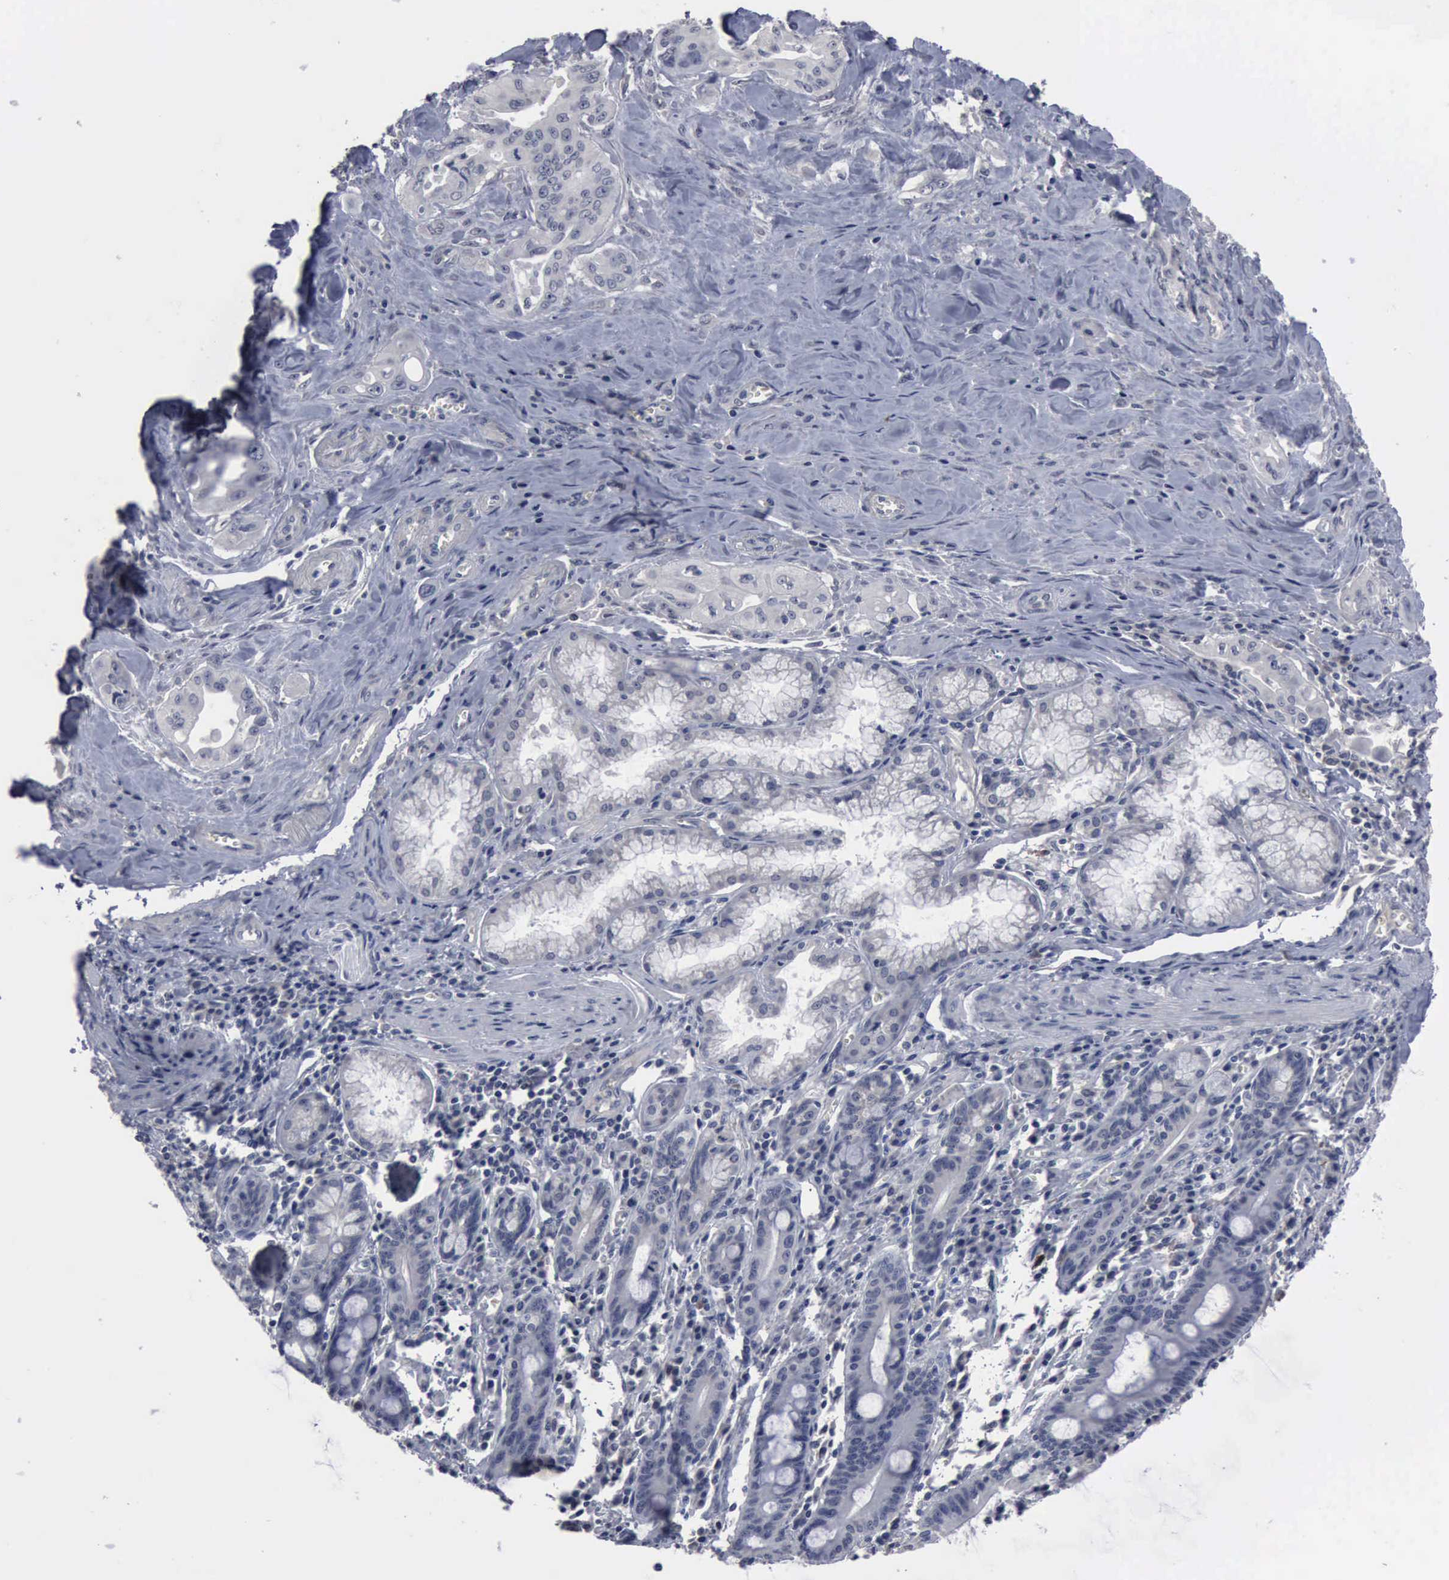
{"staining": {"intensity": "negative", "quantity": "none", "location": "none"}, "tissue": "pancreatic cancer", "cell_type": "Tumor cells", "image_type": "cancer", "snomed": [{"axis": "morphology", "description": "Adenocarcinoma, NOS"}, {"axis": "topography", "description": "Pancreas"}], "caption": "Pancreatic adenocarcinoma stained for a protein using IHC displays no staining tumor cells.", "gene": "MYO18B", "patient": {"sex": "male", "age": 77}}